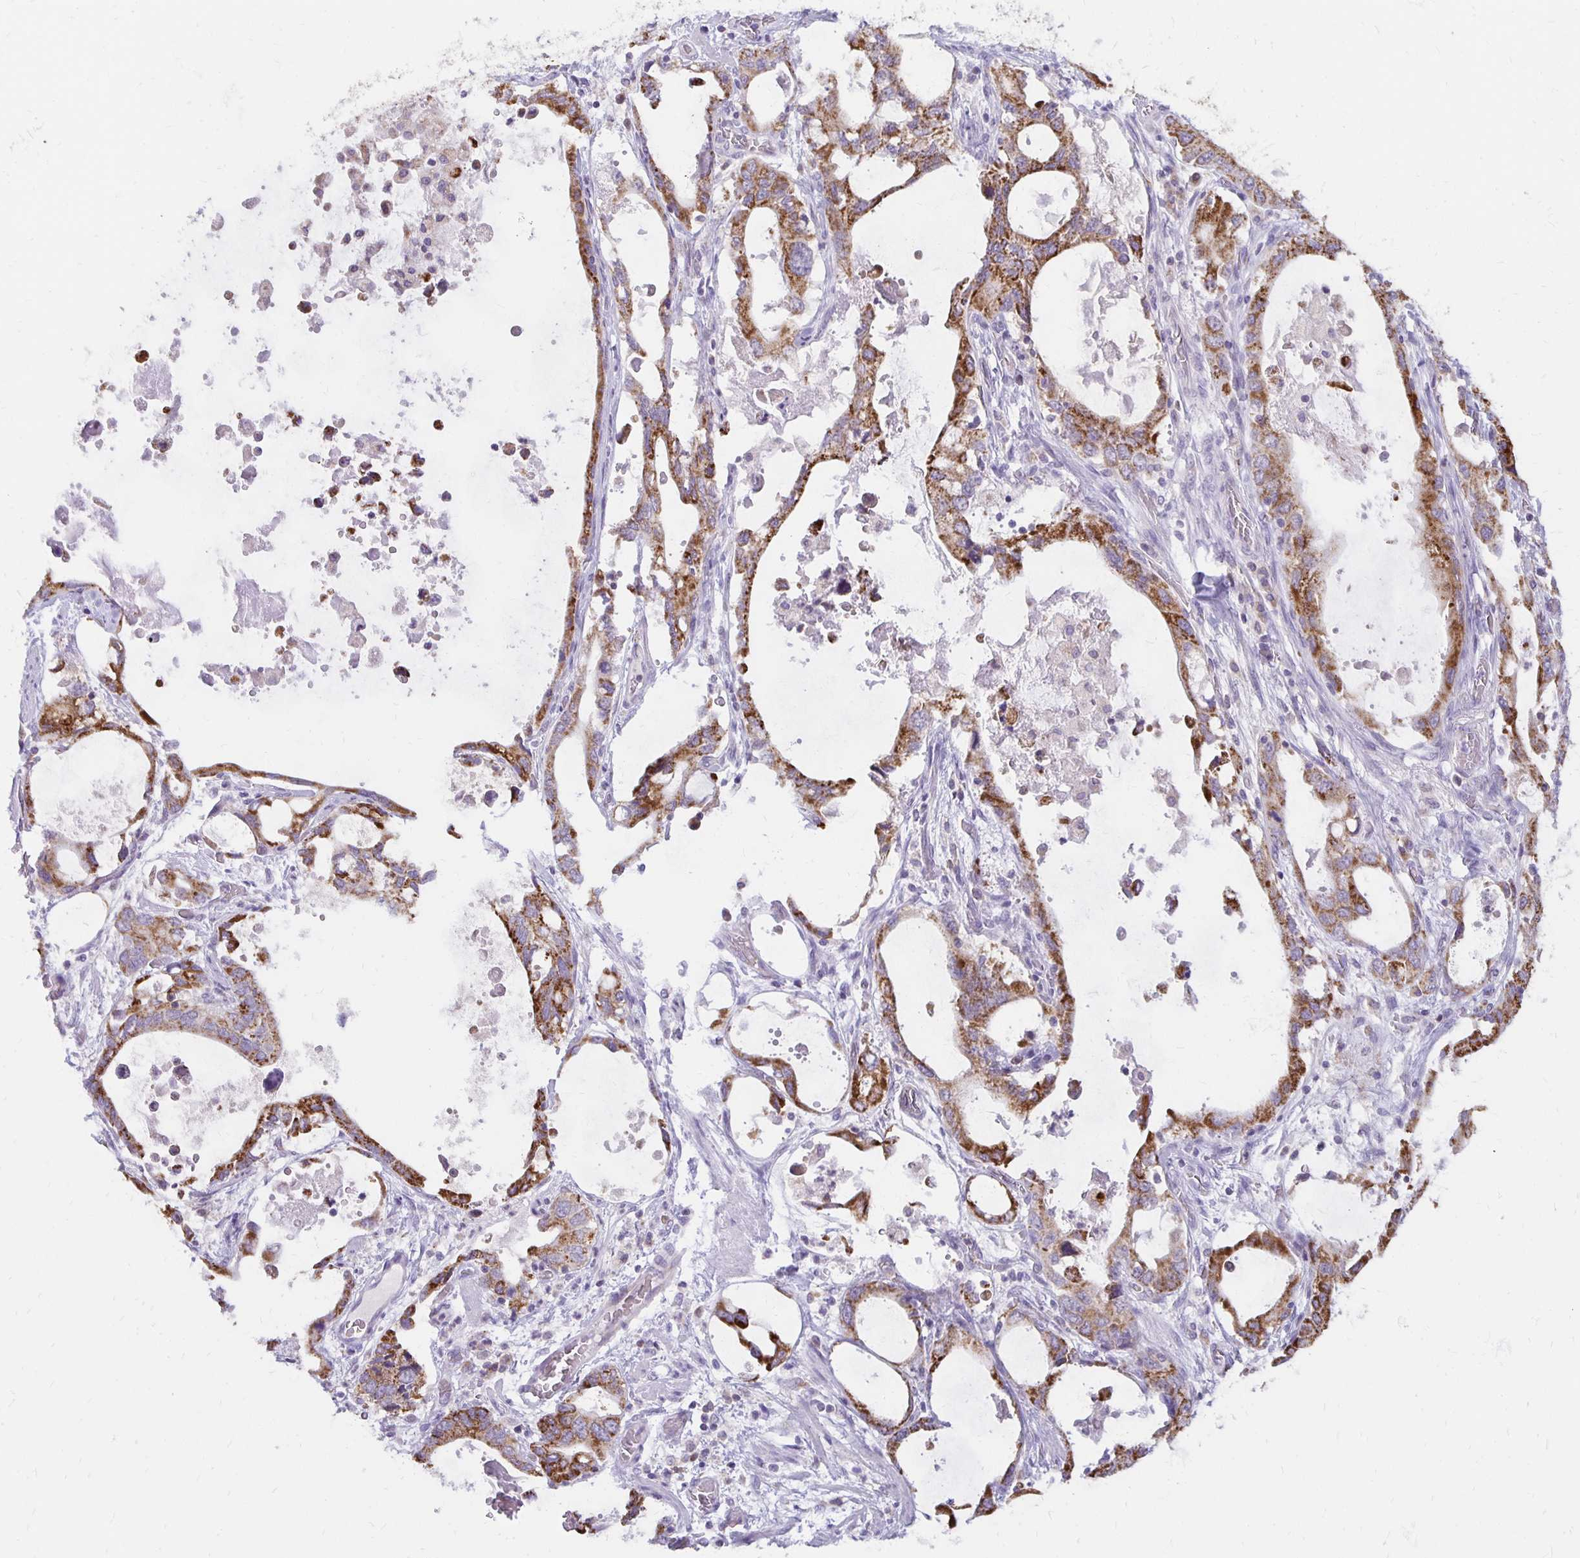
{"staining": {"intensity": "strong", "quantity": ">75%", "location": "cytoplasmic/membranous"}, "tissue": "stomach cancer", "cell_type": "Tumor cells", "image_type": "cancer", "snomed": [{"axis": "morphology", "description": "Adenocarcinoma, NOS"}, {"axis": "topography", "description": "Stomach, upper"}], "caption": "Brown immunohistochemical staining in human stomach adenocarcinoma displays strong cytoplasmic/membranous positivity in about >75% of tumor cells.", "gene": "IER3", "patient": {"sex": "male", "age": 74}}